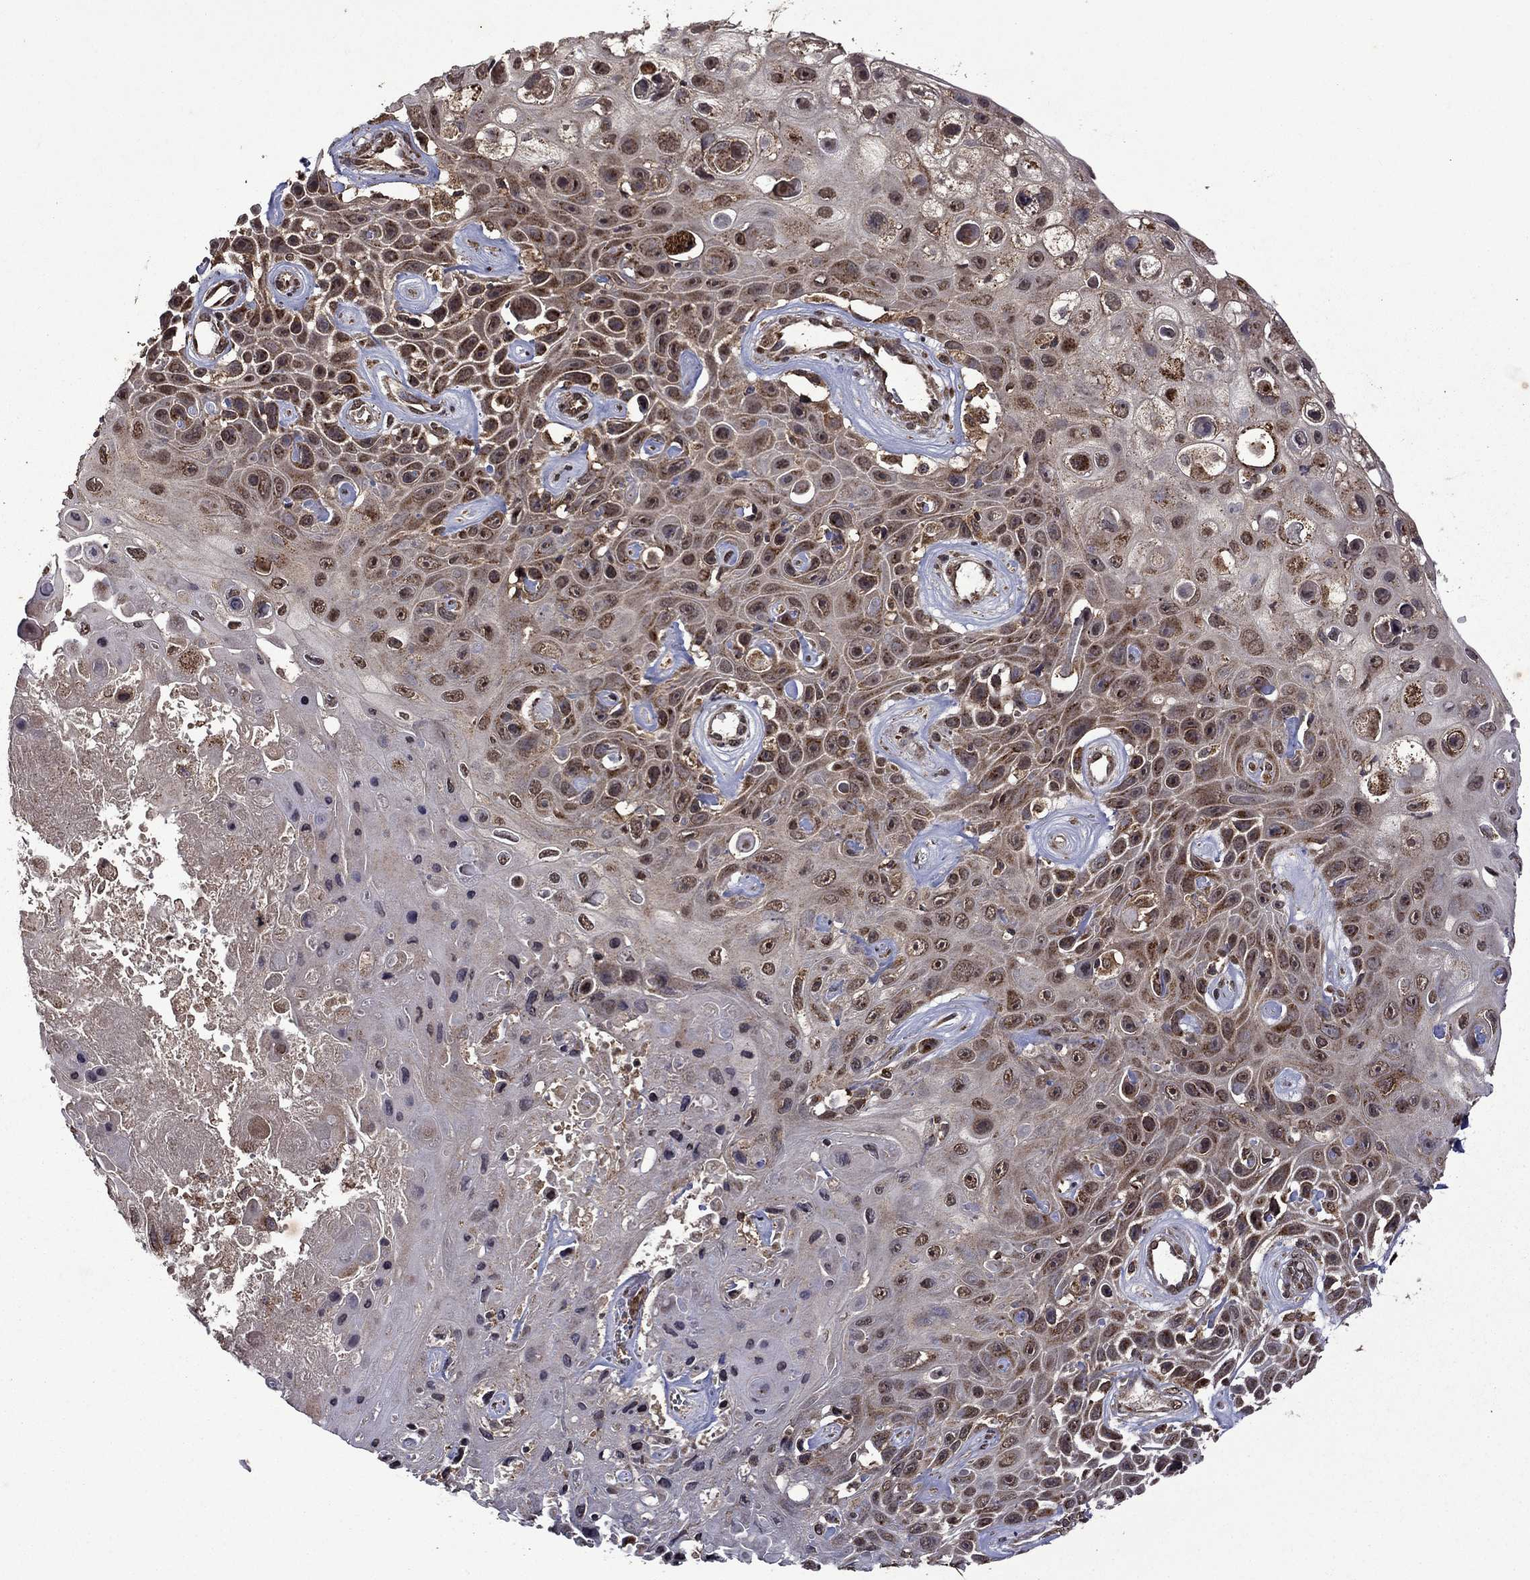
{"staining": {"intensity": "moderate", "quantity": ">75%", "location": "nuclear"}, "tissue": "skin cancer", "cell_type": "Tumor cells", "image_type": "cancer", "snomed": [{"axis": "morphology", "description": "Squamous cell carcinoma, NOS"}, {"axis": "topography", "description": "Skin"}], "caption": "A micrograph of skin cancer (squamous cell carcinoma) stained for a protein exhibits moderate nuclear brown staining in tumor cells. Immunohistochemistry (ihc) stains the protein of interest in brown and the nuclei are stained blue.", "gene": "ITM2B", "patient": {"sex": "male", "age": 82}}